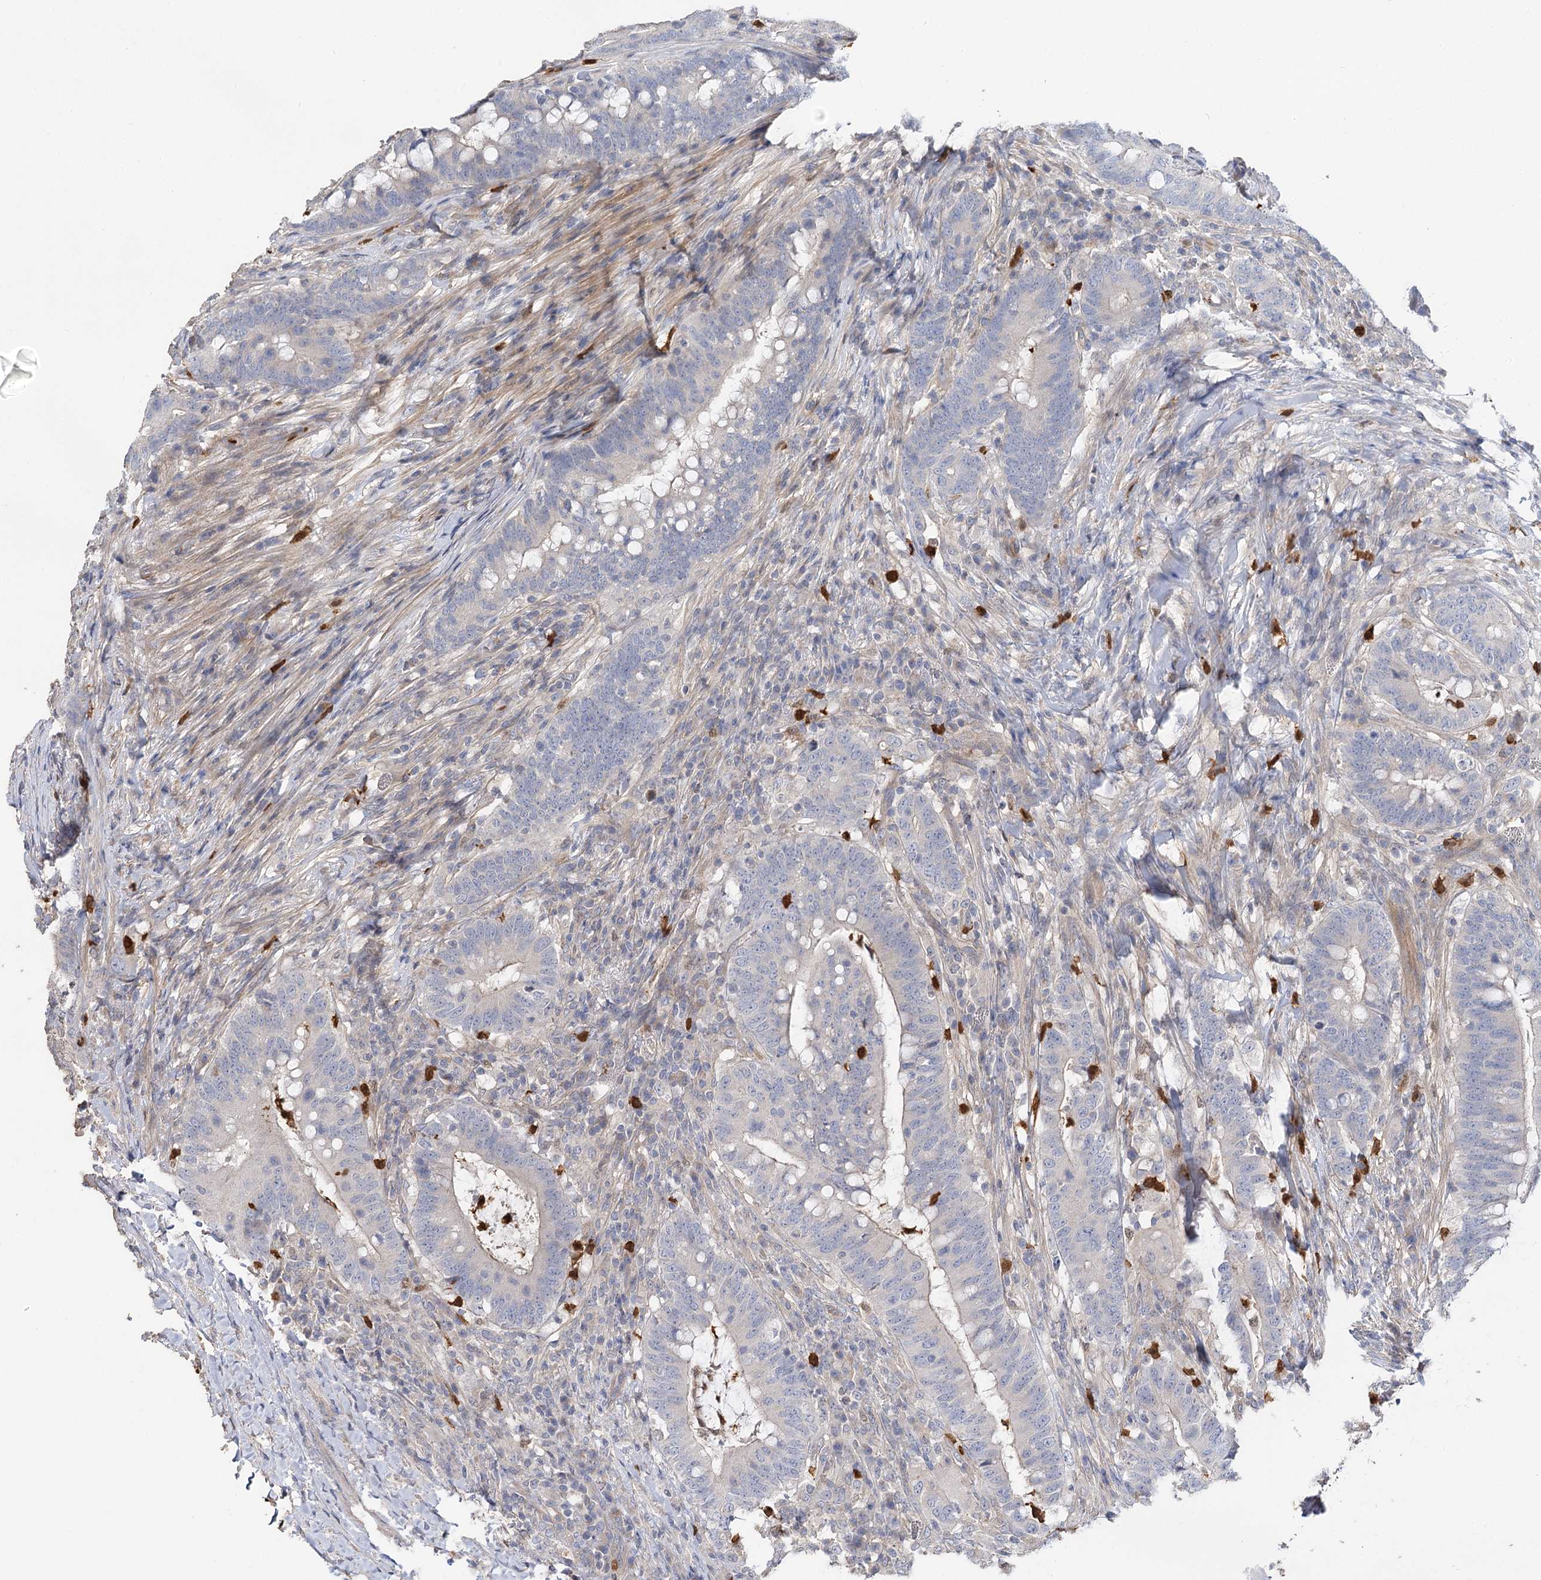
{"staining": {"intensity": "negative", "quantity": "none", "location": "none"}, "tissue": "colorectal cancer", "cell_type": "Tumor cells", "image_type": "cancer", "snomed": [{"axis": "morphology", "description": "Adenocarcinoma, NOS"}, {"axis": "topography", "description": "Colon"}], "caption": "The immunohistochemistry histopathology image has no significant positivity in tumor cells of colorectal adenocarcinoma tissue.", "gene": "EPB41L5", "patient": {"sex": "female", "age": 66}}